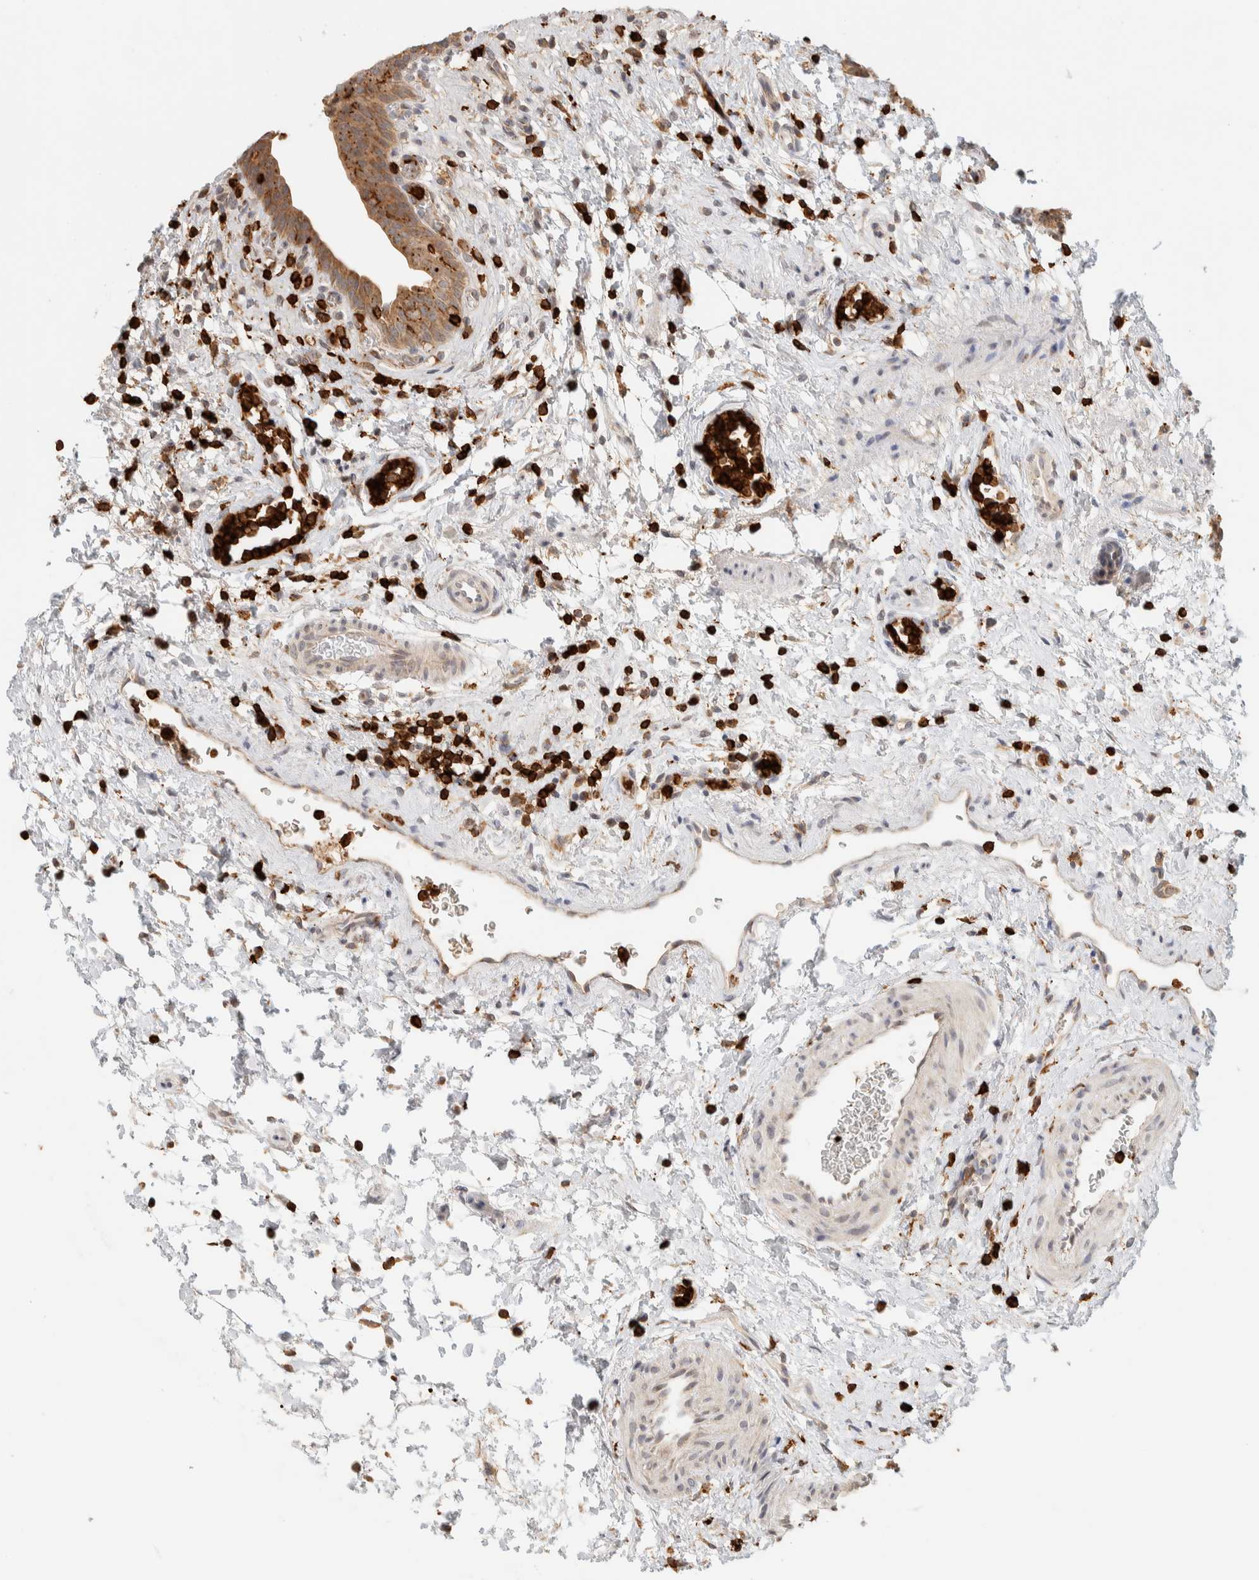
{"staining": {"intensity": "moderate", "quantity": ">75%", "location": "cytoplasmic/membranous"}, "tissue": "urinary bladder", "cell_type": "Urothelial cells", "image_type": "normal", "snomed": [{"axis": "morphology", "description": "Normal tissue, NOS"}, {"axis": "topography", "description": "Urinary bladder"}], "caption": "High-power microscopy captured an immunohistochemistry image of normal urinary bladder, revealing moderate cytoplasmic/membranous staining in about >75% of urothelial cells.", "gene": "RUNDC1", "patient": {"sex": "male", "age": 37}}